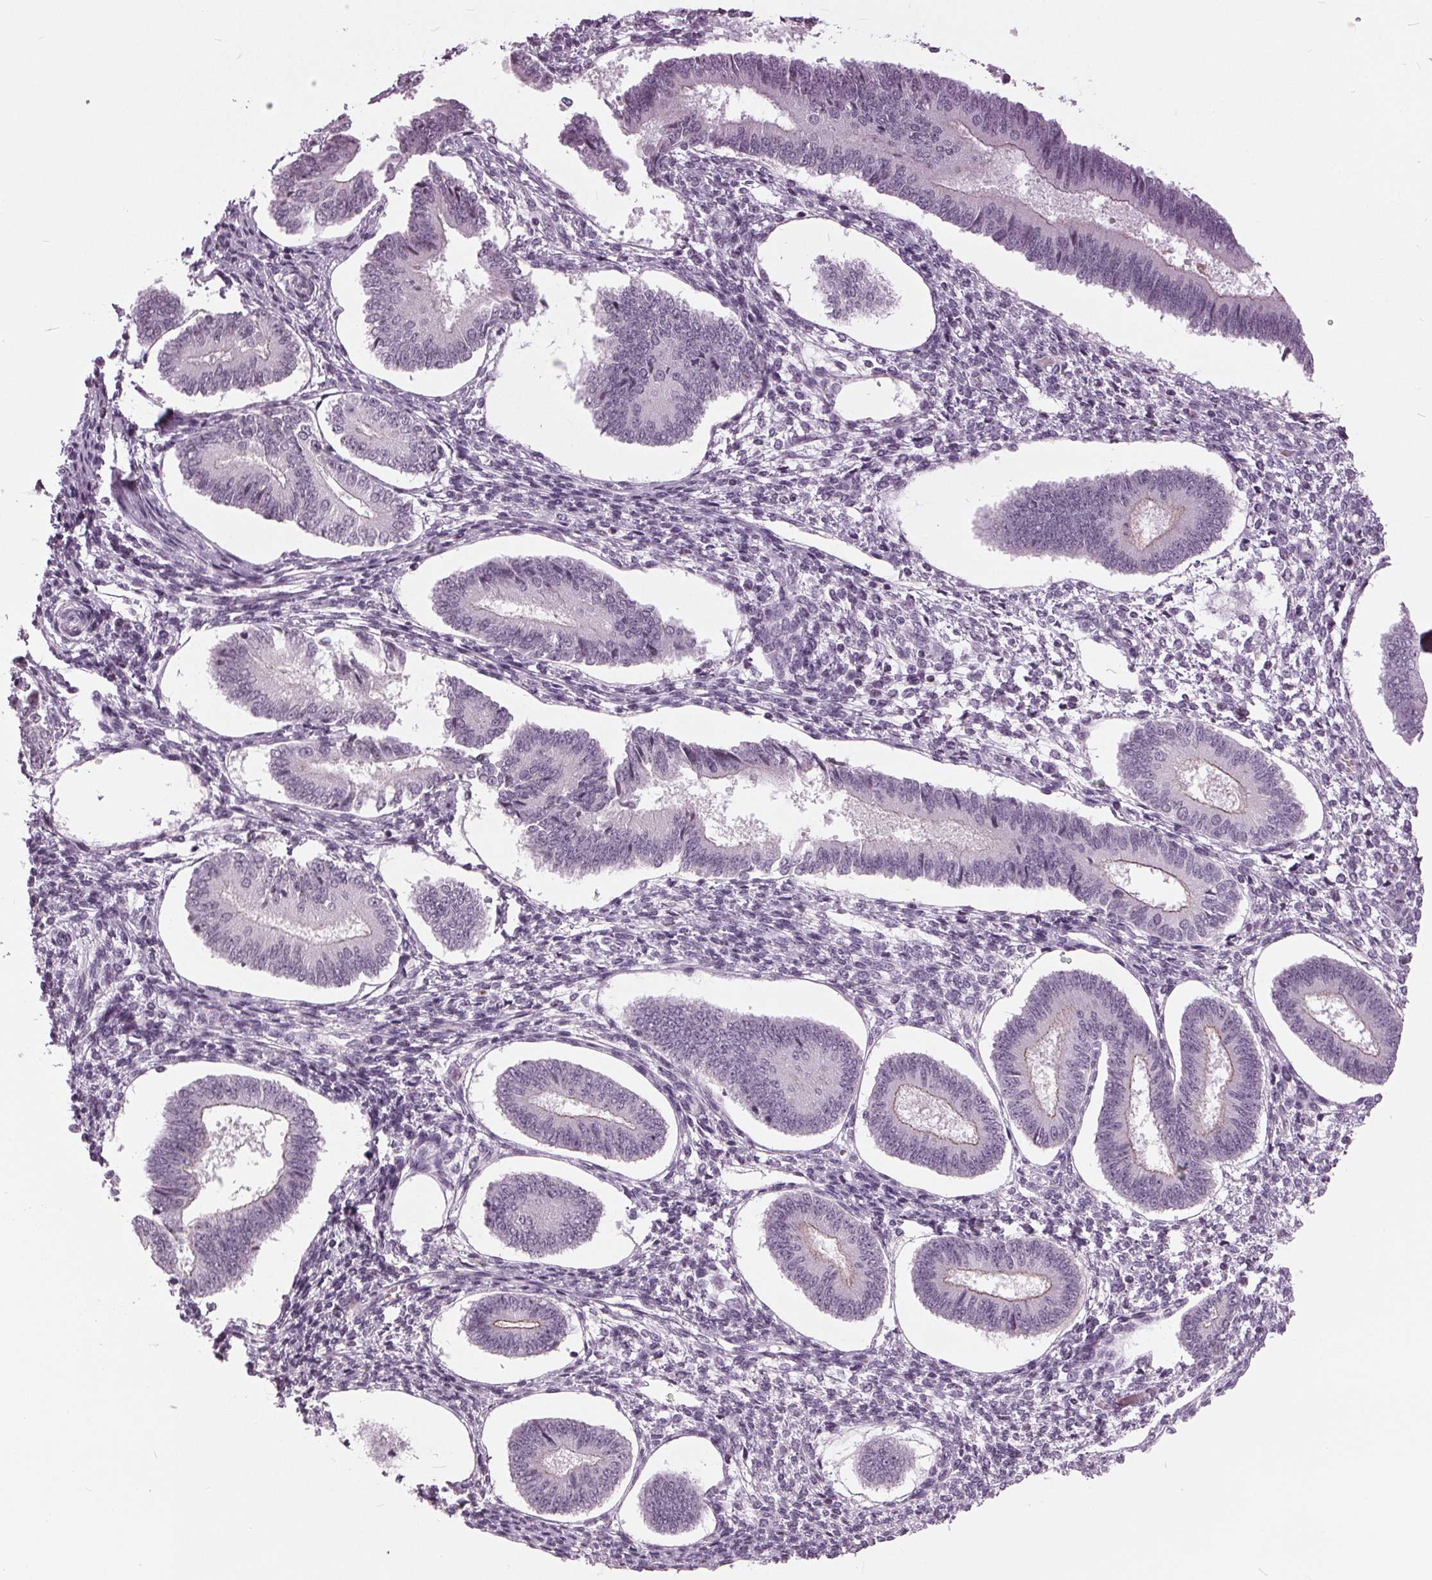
{"staining": {"intensity": "negative", "quantity": "none", "location": "none"}, "tissue": "endometrium", "cell_type": "Cells in endometrial stroma", "image_type": "normal", "snomed": [{"axis": "morphology", "description": "Normal tissue, NOS"}, {"axis": "topography", "description": "Endometrium"}], "caption": "Immunohistochemistry (IHC) of unremarkable endometrium reveals no expression in cells in endometrial stroma.", "gene": "SLC9A4", "patient": {"sex": "female", "age": 42}}